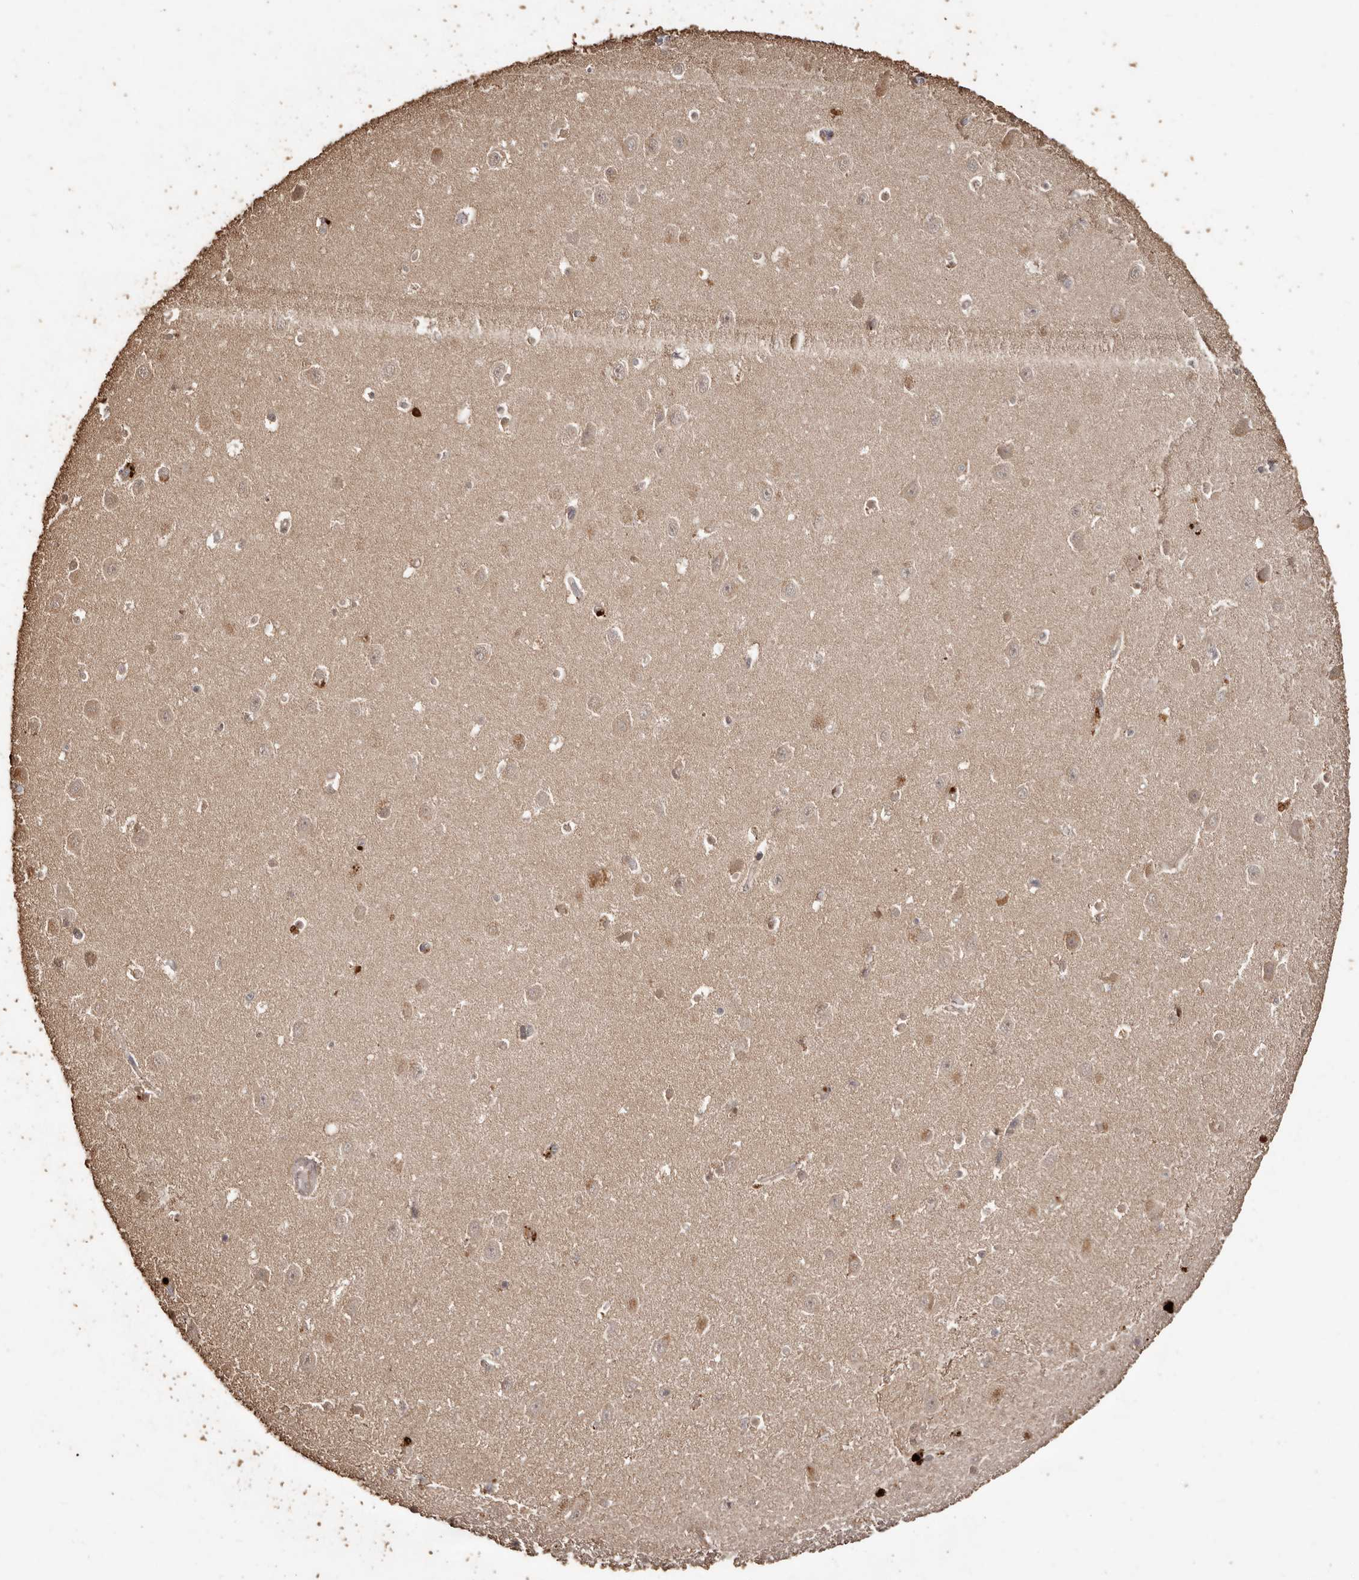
{"staining": {"intensity": "weak", "quantity": "25%-75%", "location": "cytoplasmic/membranous"}, "tissue": "hippocampus", "cell_type": "Glial cells", "image_type": "normal", "snomed": [{"axis": "morphology", "description": "Normal tissue, NOS"}, {"axis": "topography", "description": "Hippocampus"}], "caption": "Glial cells show weak cytoplasmic/membranous staining in approximately 25%-75% of cells in benign hippocampus.", "gene": "PKDCC", "patient": {"sex": "female", "age": 64}}